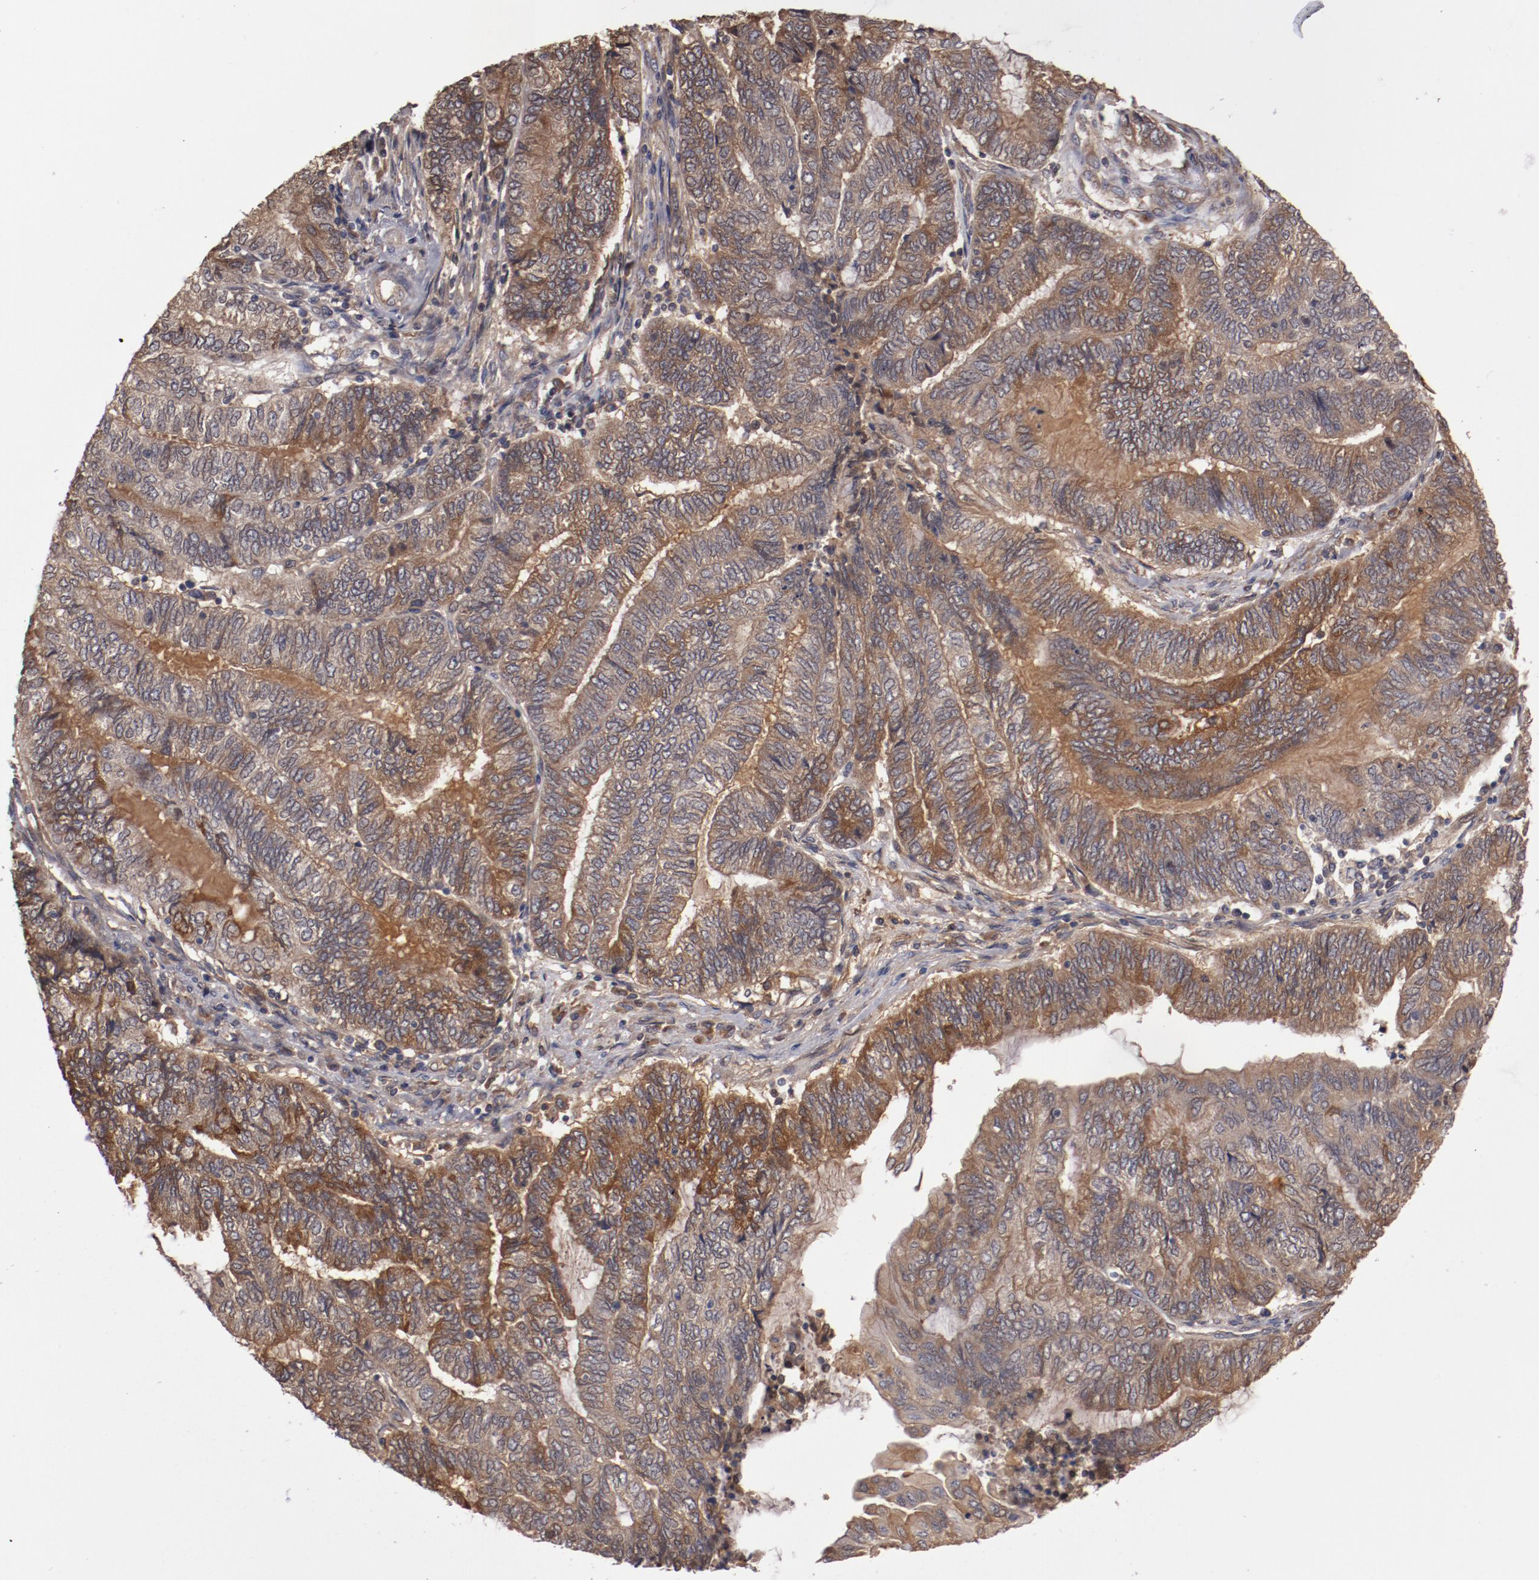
{"staining": {"intensity": "moderate", "quantity": ">75%", "location": "cytoplasmic/membranous"}, "tissue": "endometrial cancer", "cell_type": "Tumor cells", "image_type": "cancer", "snomed": [{"axis": "morphology", "description": "Adenocarcinoma, NOS"}, {"axis": "topography", "description": "Uterus"}, {"axis": "topography", "description": "Endometrium"}], "caption": "Human adenocarcinoma (endometrial) stained for a protein (brown) demonstrates moderate cytoplasmic/membranous positive staining in about >75% of tumor cells.", "gene": "SERPINA7", "patient": {"sex": "female", "age": 70}}